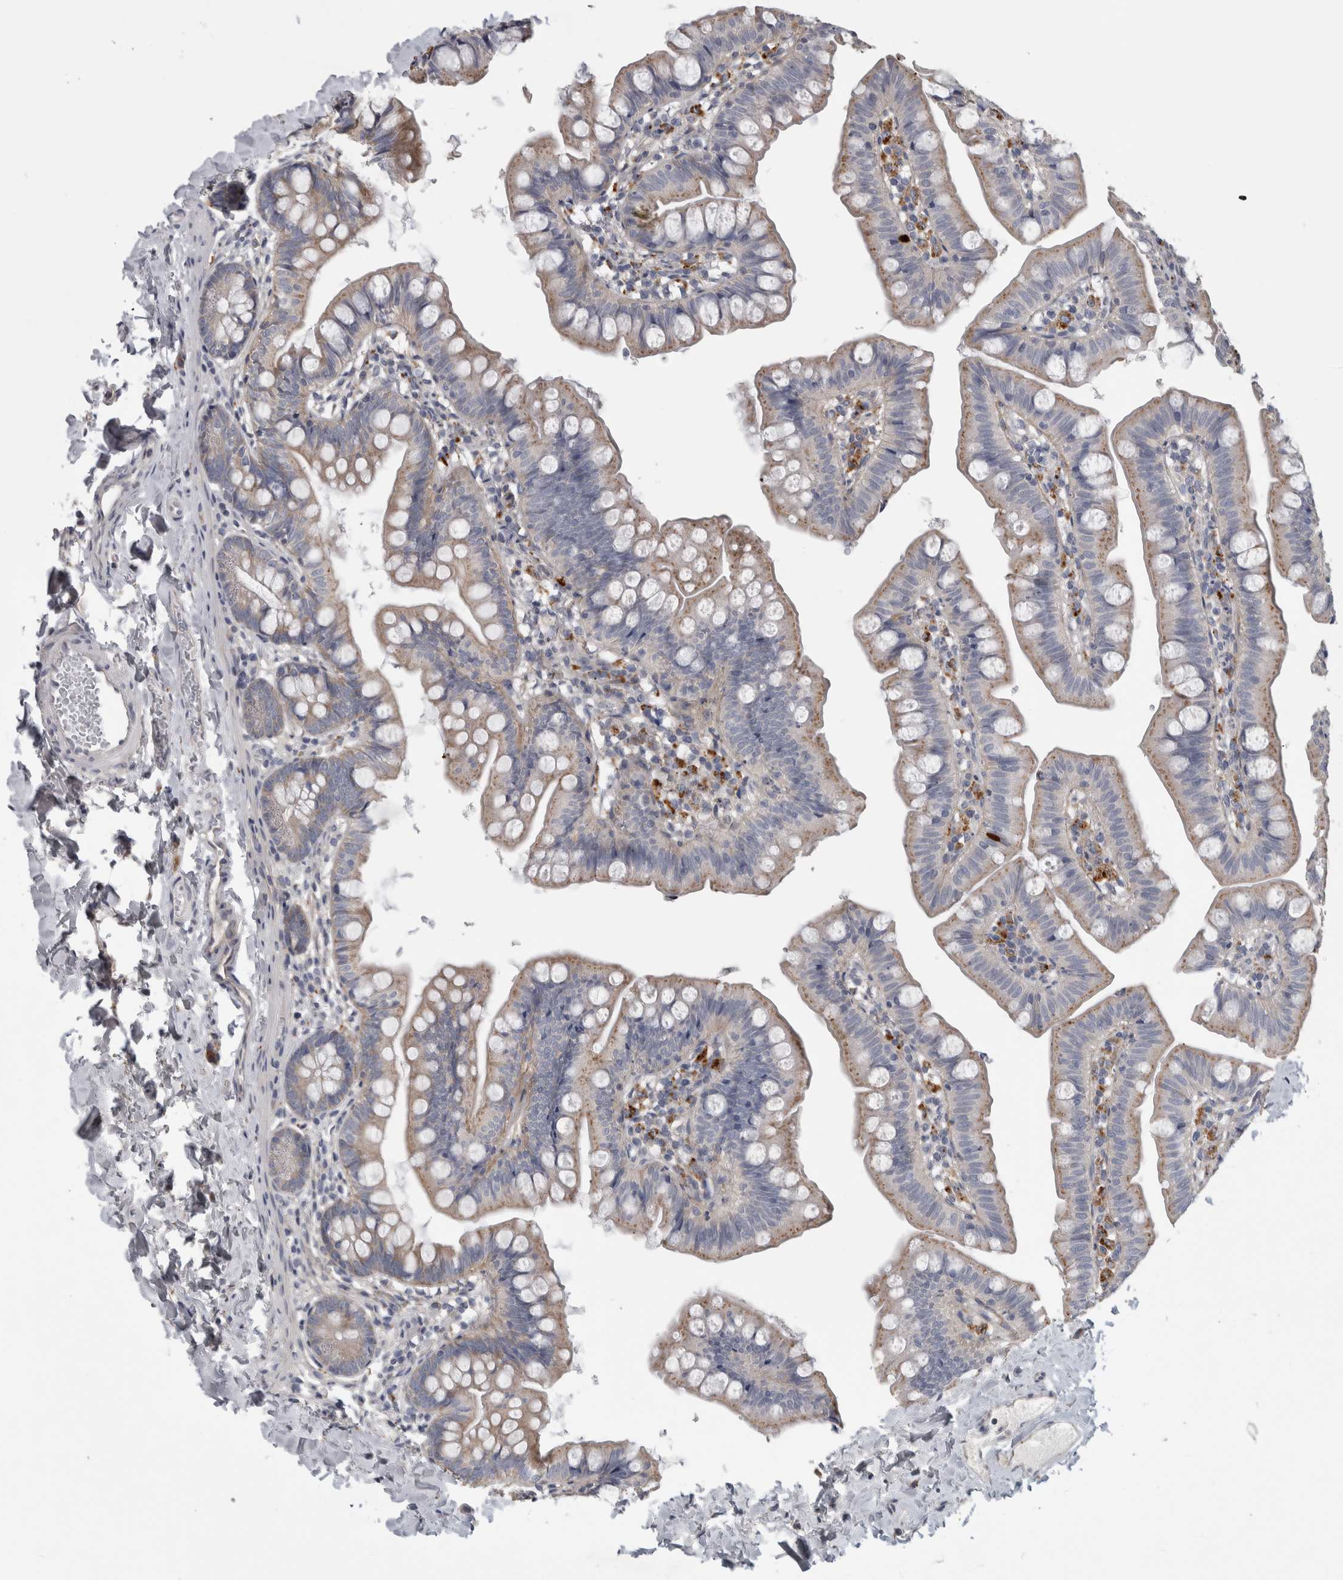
{"staining": {"intensity": "moderate", "quantity": "<25%", "location": "cytoplasmic/membranous"}, "tissue": "small intestine", "cell_type": "Glandular cells", "image_type": "normal", "snomed": [{"axis": "morphology", "description": "Normal tissue, NOS"}, {"axis": "topography", "description": "Small intestine"}], "caption": "Protein staining shows moderate cytoplasmic/membranous expression in approximately <25% of glandular cells in unremarkable small intestine.", "gene": "ATXN2", "patient": {"sex": "male", "age": 7}}